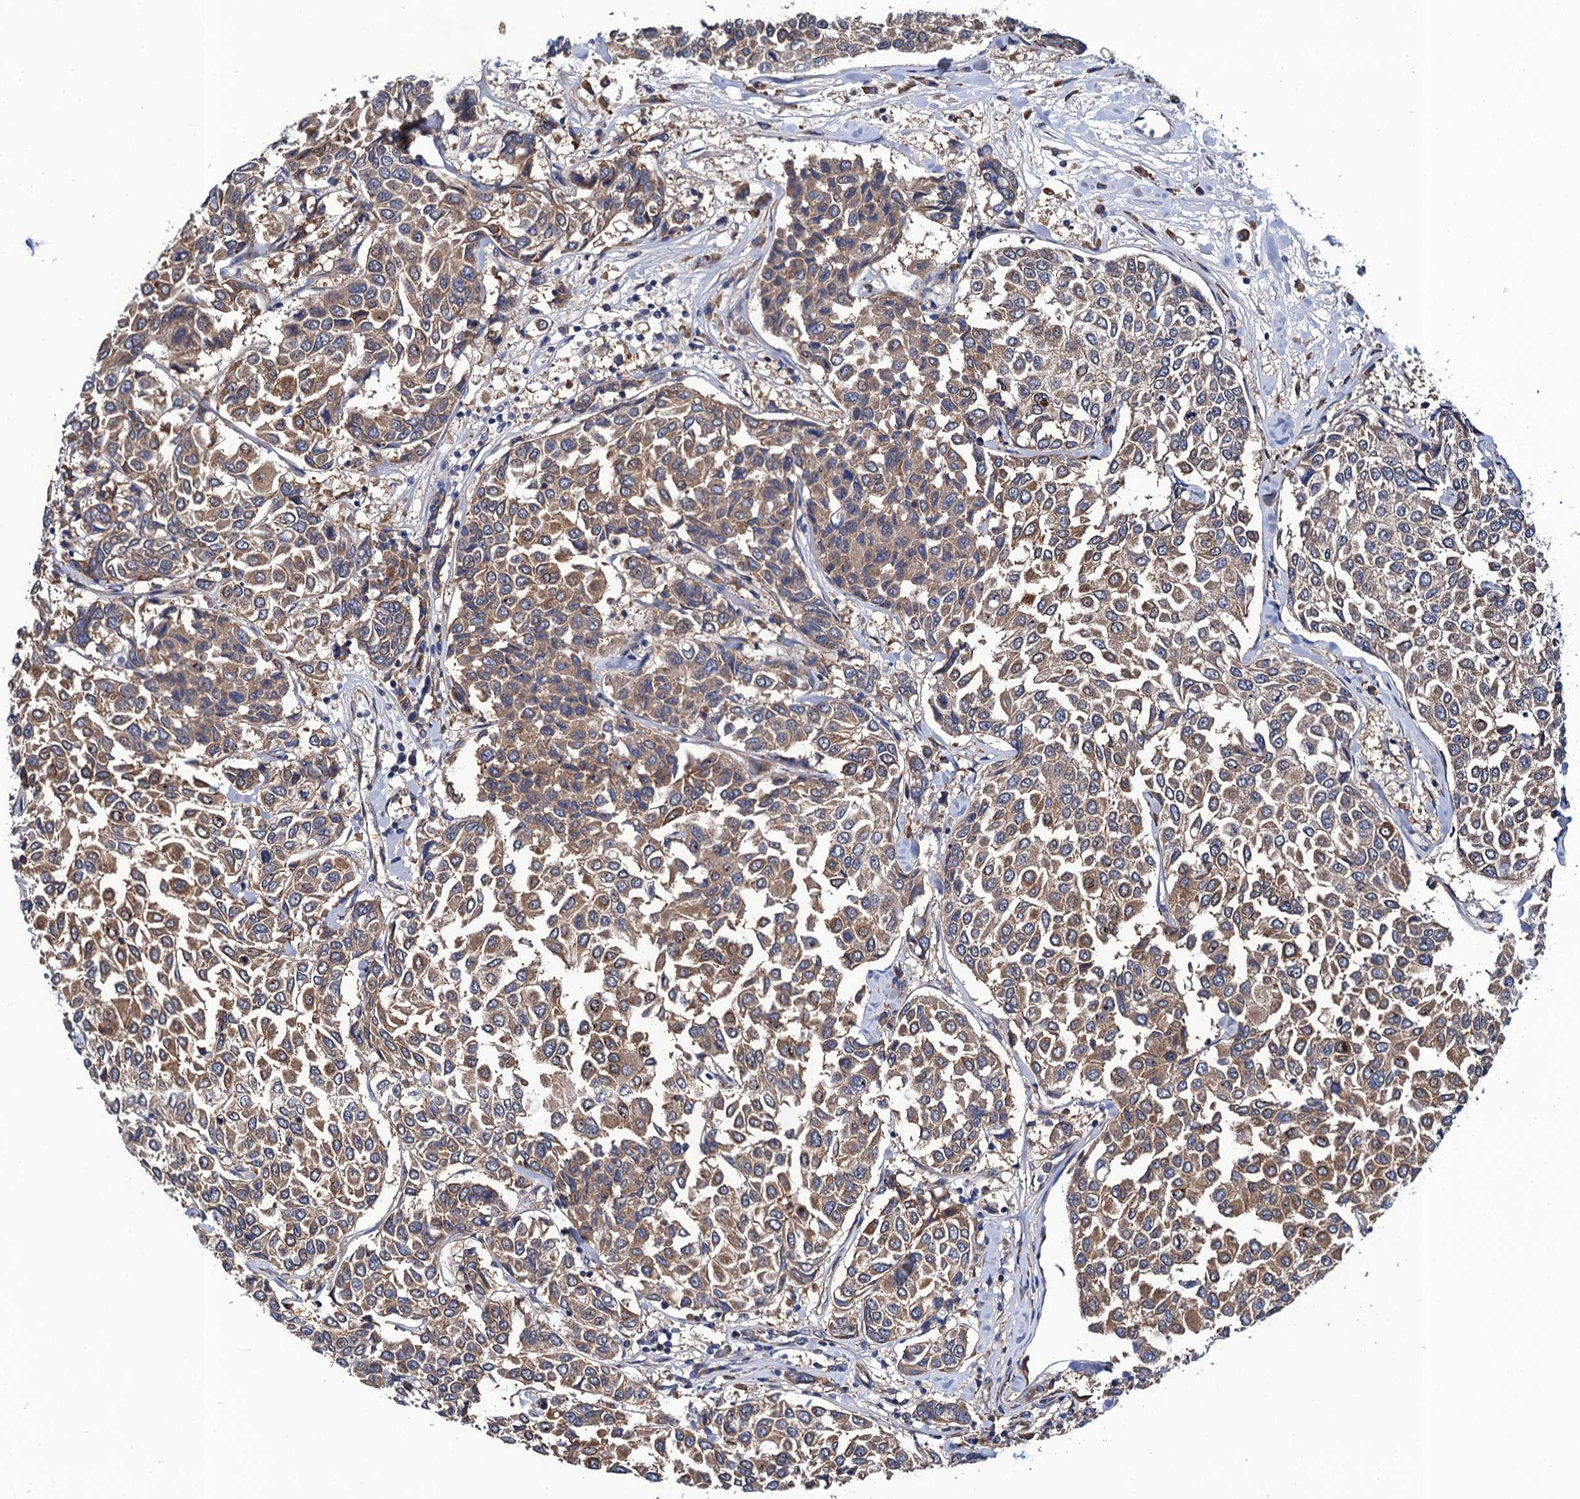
{"staining": {"intensity": "moderate", "quantity": ">75%", "location": "cytoplasmic/membranous"}, "tissue": "breast cancer", "cell_type": "Tumor cells", "image_type": "cancer", "snomed": [{"axis": "morphology", "description": "Duct carcinoma"}, {"axis": "topography", "description": "Breast"}], "caption": "High-magnification brightfield microscopy of breast cancer stained with DAB (3,3'-diaminobenzidine) (brown) and counterstained with hematoxylin (blue). tumor cells exhibit moderate cytoplasmic/membranous staining is appreciated in about>75% of cells.", "gene": "PGLS", "patient": {"sex": "female", "age": 55}}